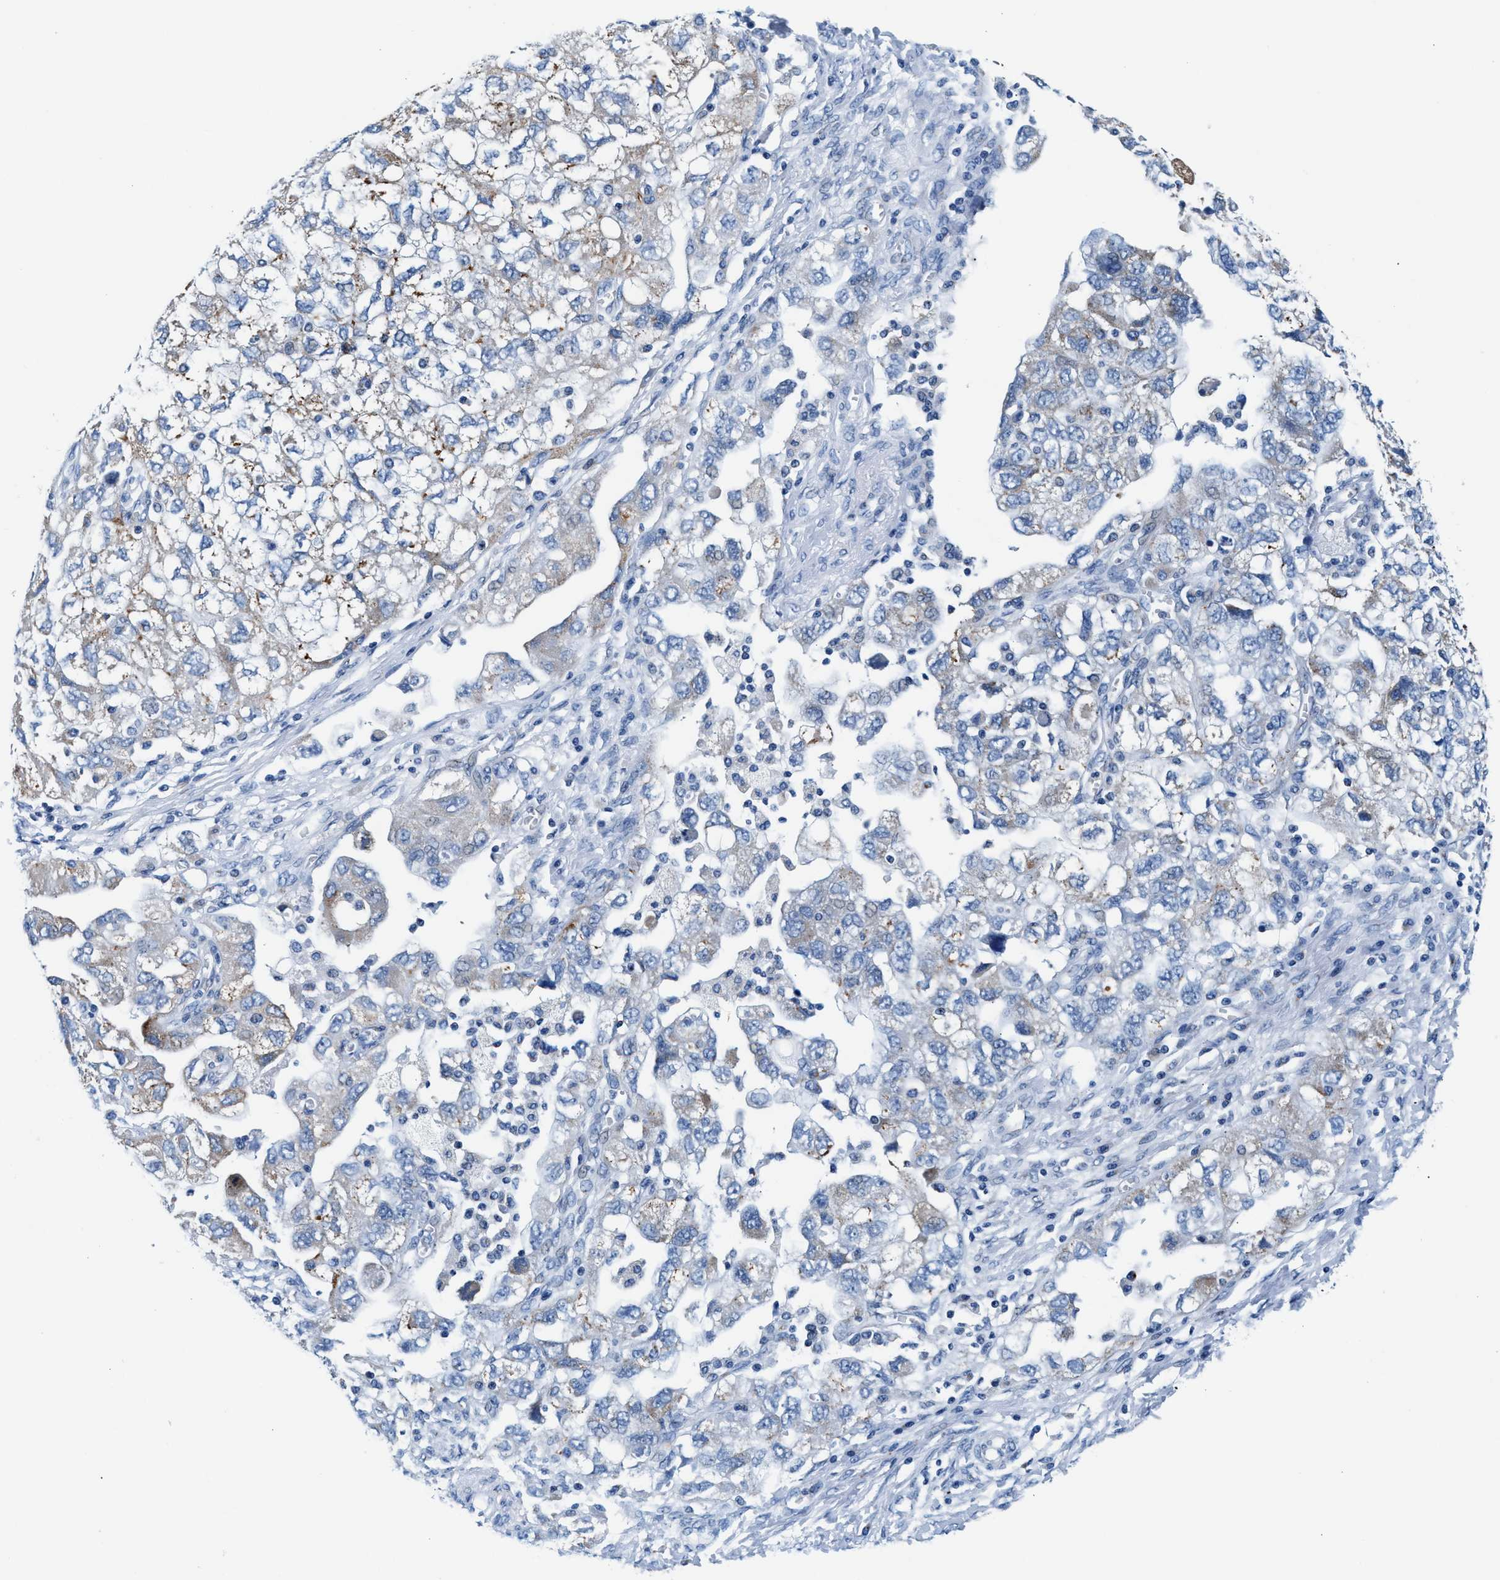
{"staining": {"intensity": "weak", "quantity": "<25%", "location": "cytoplasmic/membranous"}, "tissue": "ovarian cancer", "cell_type": "Tumor cells", "image_type": "cancer", "snomed": [{"axis": "morphology", "description": "Carcinoma, NOS"}, {"axis": "morphology", "description": "Cystadenocarcinoma, serous, NOS"}, {"axis": "topography", "description": "Ovary"}], "caption": "The IHC micrograph has no significant staining in tumor cells of ovarian cancer tissue. (DAB immunohistochemistry (IHC), high magnification).", "gene": "VPS53", "patient": {"sex": "female", "age": 69}}